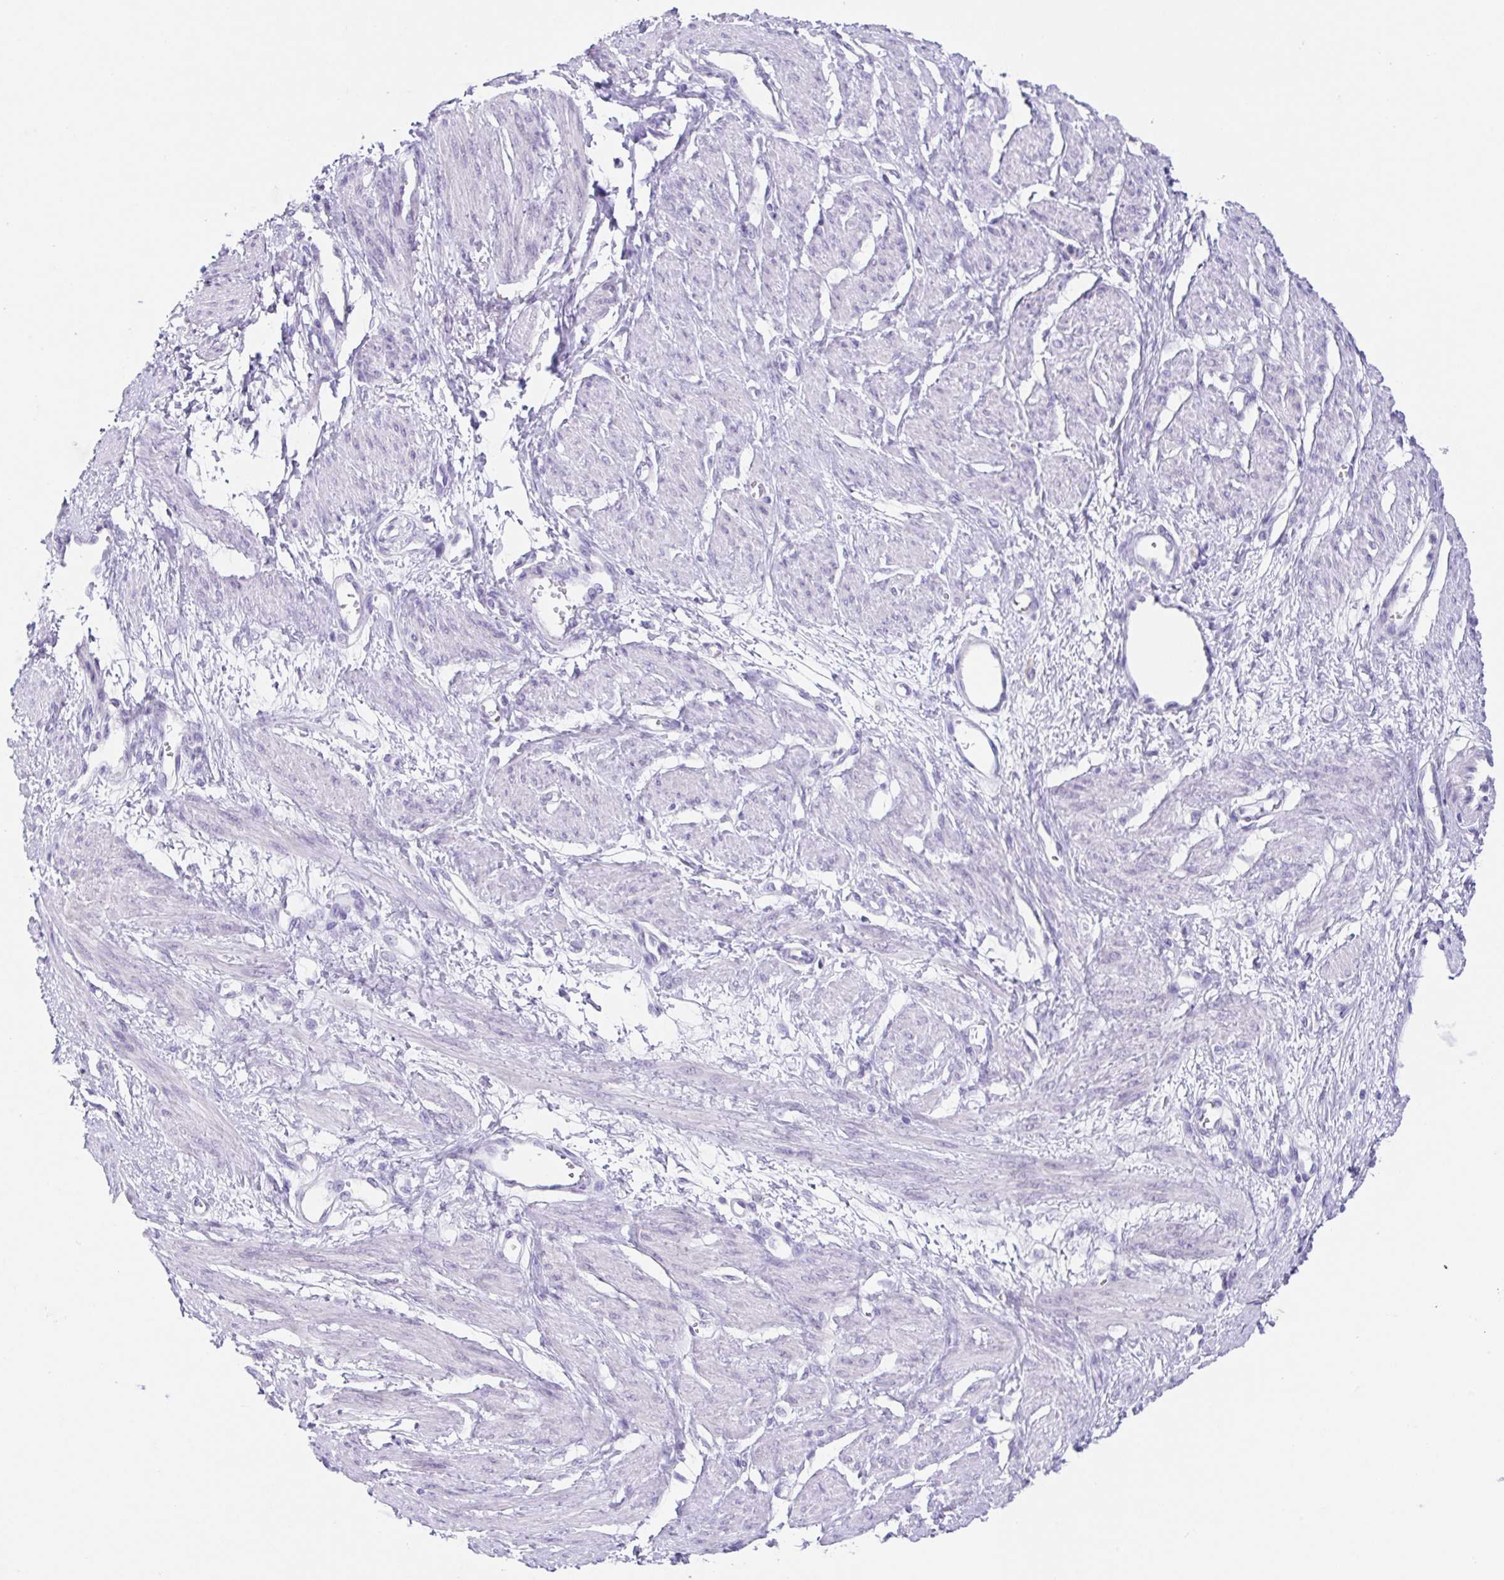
{"staining": {"intensity": "negative", "quantity": "none", "location": "none"}, "tissue": "smooth muscle", "cell_type": "Smooth muscle cells", "image_type": "normal", "snomed": [{"axis": "morphology", "description": "Normal tissue, NOS"}, {"axis": "topography", "description": "Smooth muscle"}, {"axis": "topography", "description": "Uterus"}], "caption": "DAB immunohistochemical staining of unremarkable smooth muscle demonstrates no significant positivity in smooth muscle cells.", "gene": "RDH11", "patient": {"sex": "female", "age": 39}}